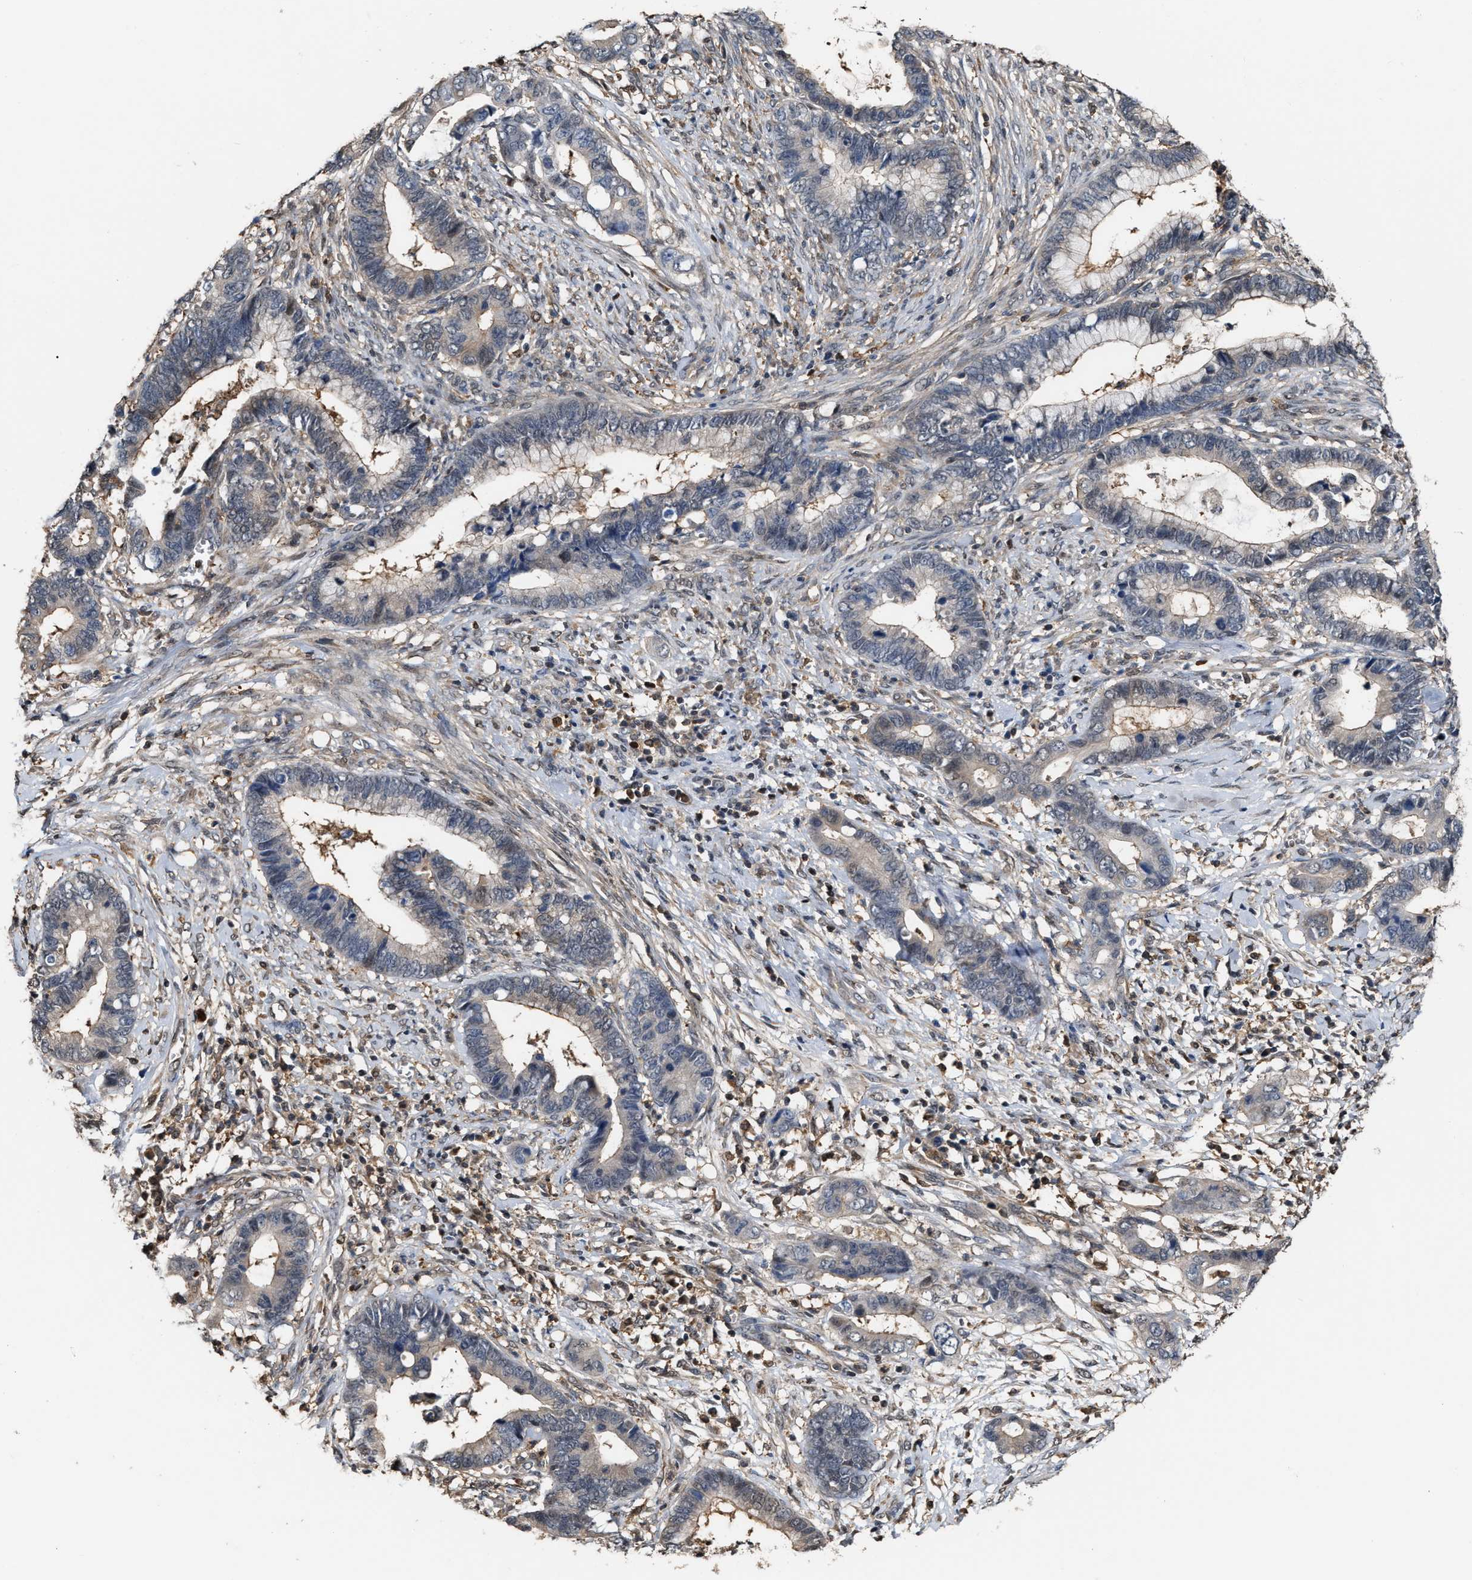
{"staining": {"intensity": "negative", "quantity": "none", "location": "none"}, "tissue": "cervical cancer", "cell_type": "Tumor cells", "image_type": "cancer", "snomed": [{"axis": "morphology", "description": "Adenocarcinoma, NOS"}, {"axis": "topography", "description": "Cervix"}], "caption": "There is no significant expression in tumor cells of adenocarcinoma (cervical).", "gene": "MTPN", "patient": {"sex": "female", "age": 44}}